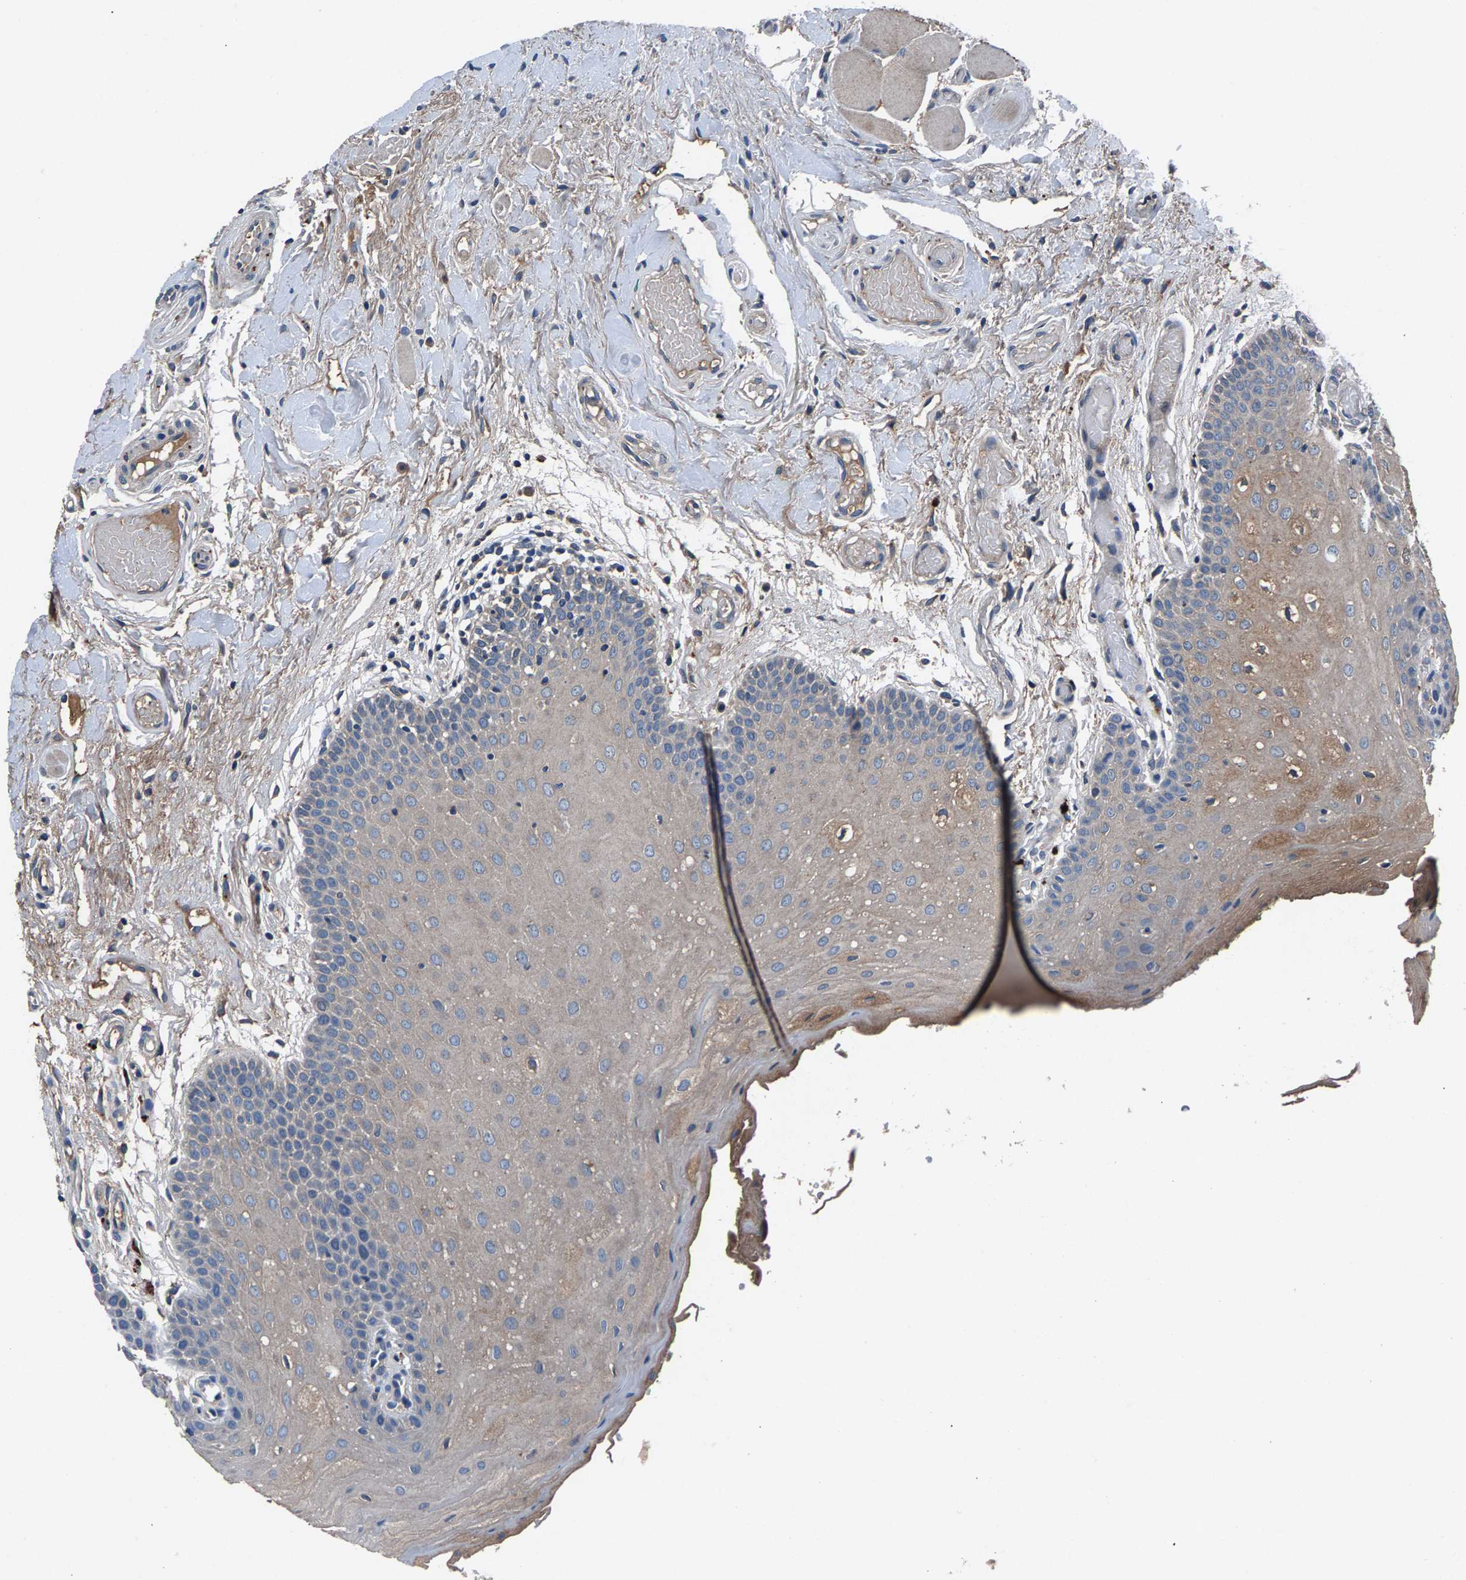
{"staining": {"intensity": "weak", "quantity": "25%-75%", "location": "cytoplasmic/membranous"}, "tissue": "oral mucosa", "cell_type": "Squamous epithelial cells", "image_type": "normal", "snomed": [{"axis": "morphology", "description": "Normal tissue, NOS"}, {"axis": "morphology", "description": "Squamous cell carcinoma, NOS"}, {"axis": "topography", "description": "Oral tissue"}, {"axis": "topography", "description": "Head-Neck"}], "caption": "Squamous epithelial cells demonstrate weak cytoplasmic/membranous expression in approximately 25%-75% of cells in unremarkable oral mucosa.", "gene": "PRXL2C", "patient": {"sex": "male", "age": 71}}